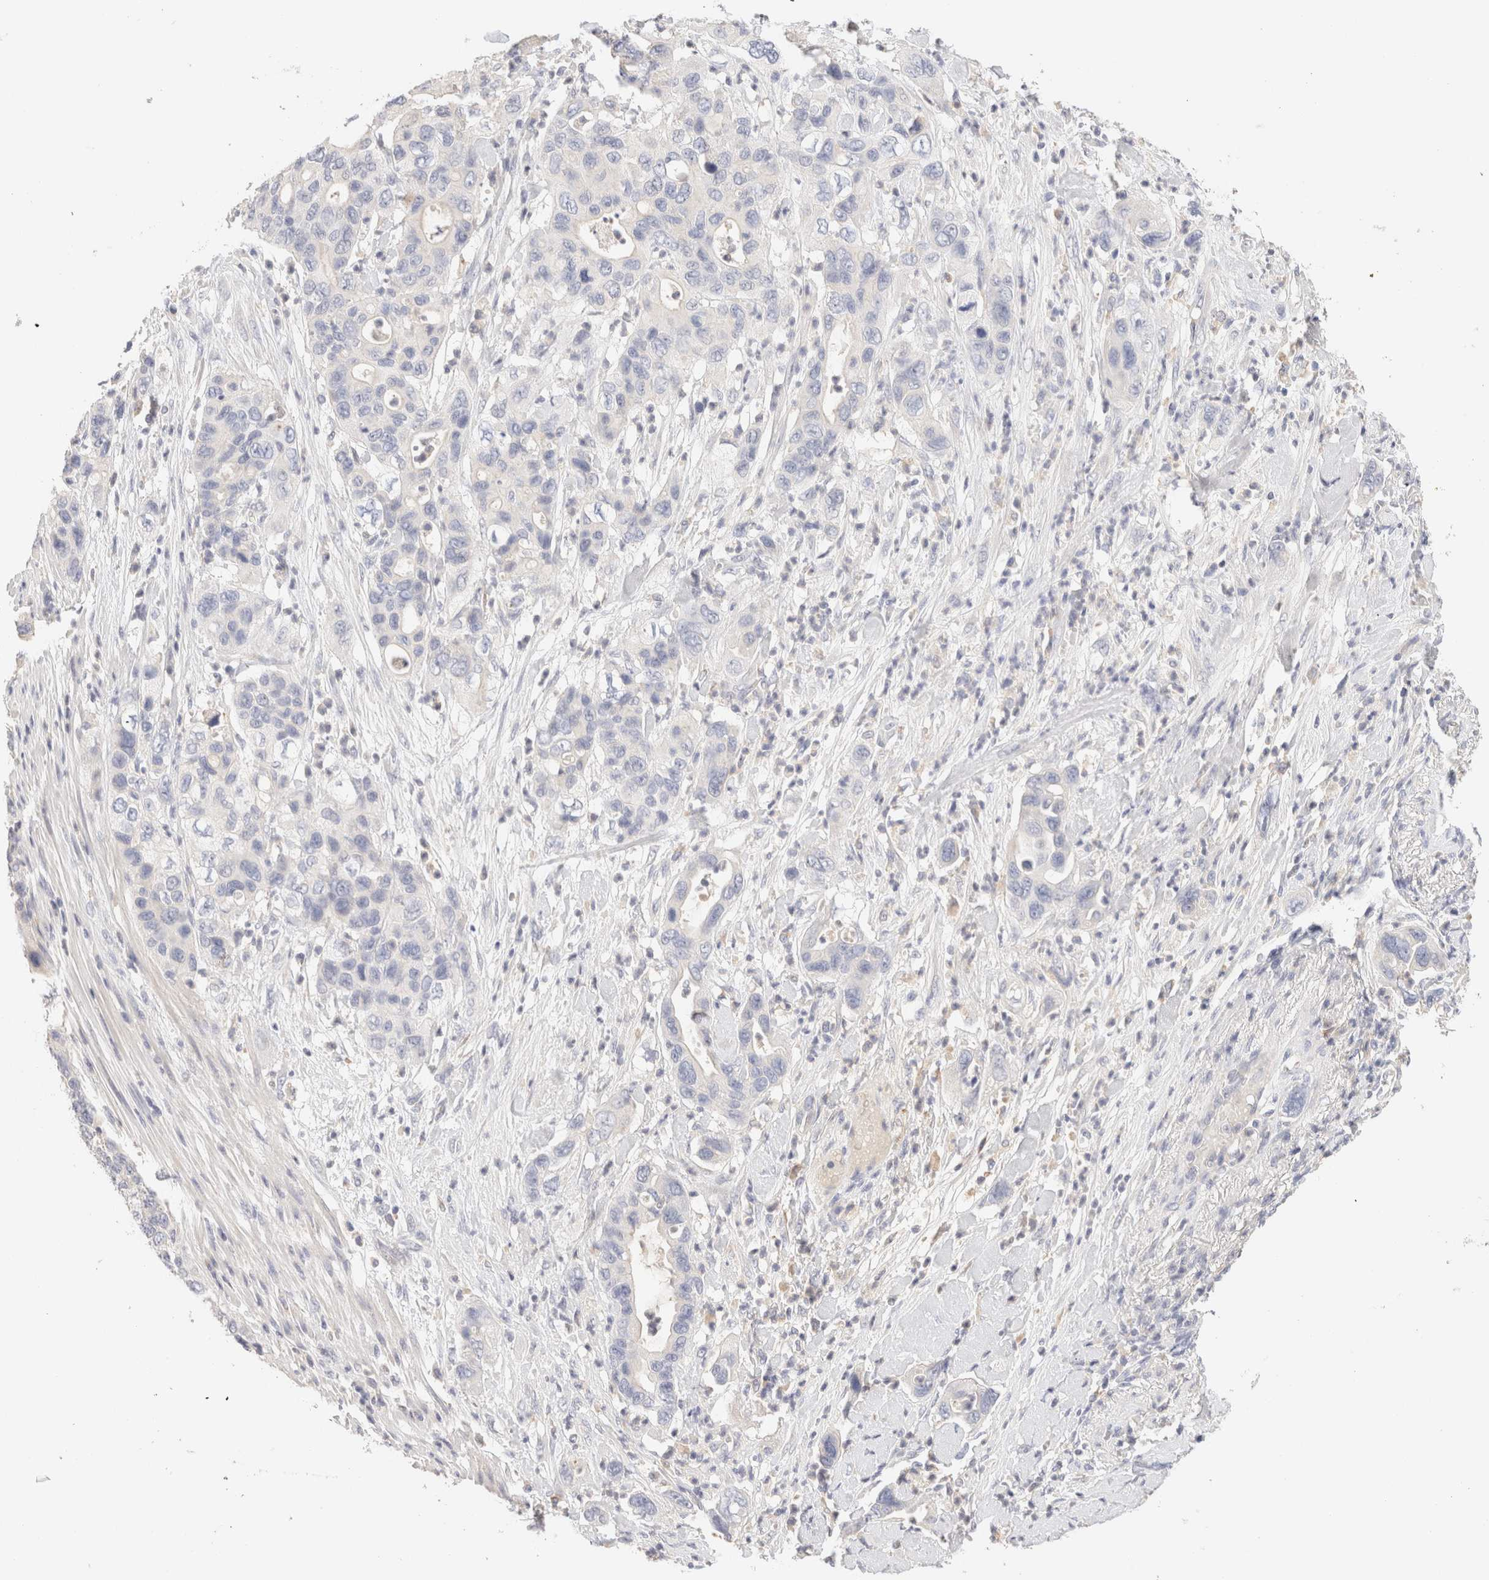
{"staining": {"intensity": "negative", "quantity": "none", "location": "none"}, "tissue": "pancreatic cancer", "cell_type": "Tumor cells", "image_type": "cancer", "snomed": [{"axis": "morphology", "description": "Adenocarcinoma, NOS"}, {"axis": "topography", "description": "Pancreas"}], "caption": "Micrograph shows no significant protein staining in tumor cells of pancreatic cancer.", "gene": "SCGB2A2", "patient": {"sex": "female", "age": 71}}